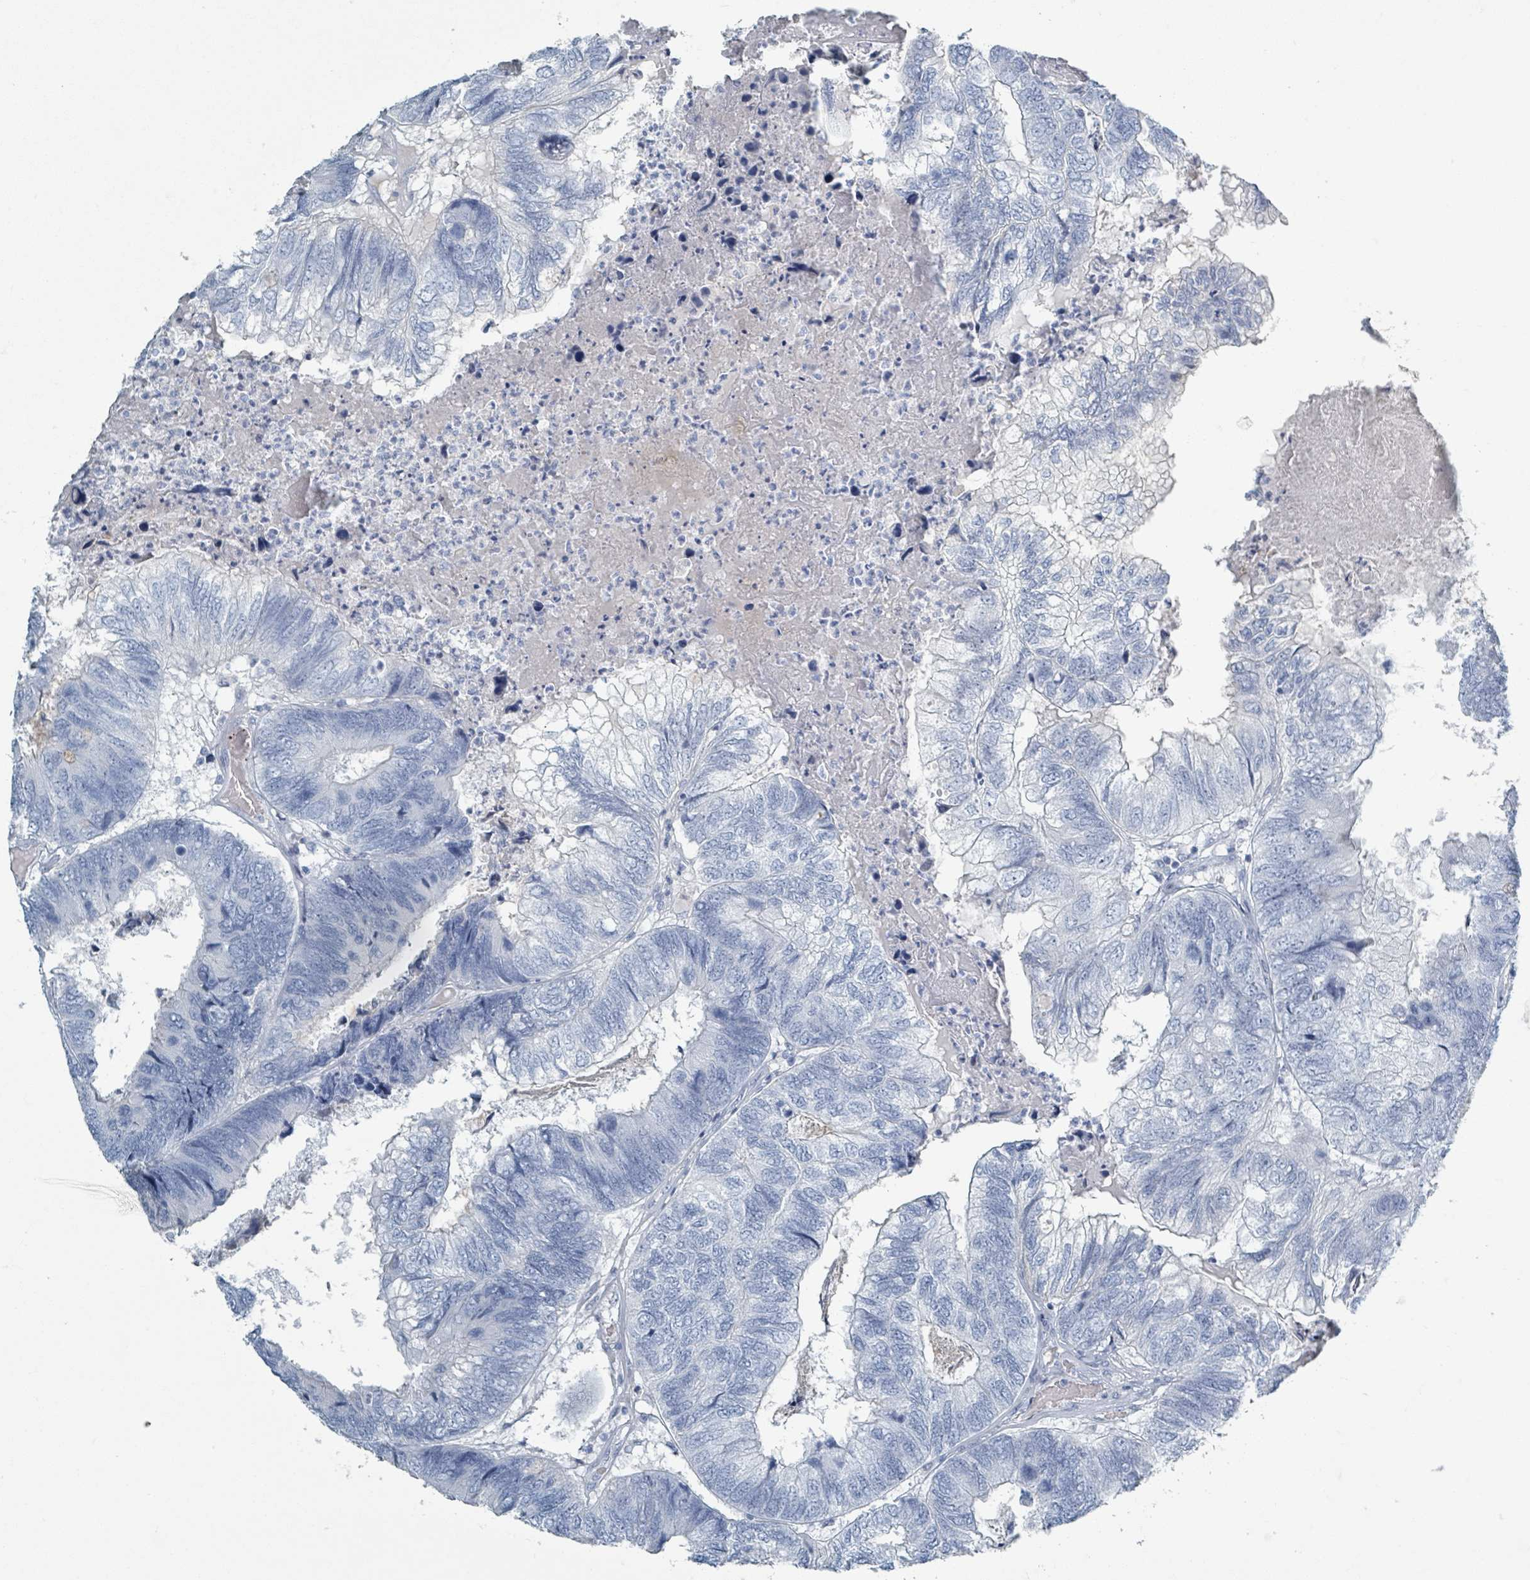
{"staining": {"intensity": "negative", "quantity": "none", "location": "none"}, "tissue": "colorectal cancer", "cell_type": "Tumor cells", "image_type": "cancer", "snomed": [{"axis": "morphology", "description": "Adenocarcinoma, NOS"}, {"axis": "topography", "description": "Colon"}], "caption": "A photomicrograph of colorectal cancer (adenocarcinoma) stained for a protein exhibits no brown staining in tumor cells.", "gene": "HEATR5A", "patient": {"sex": "female", "age": 67}}